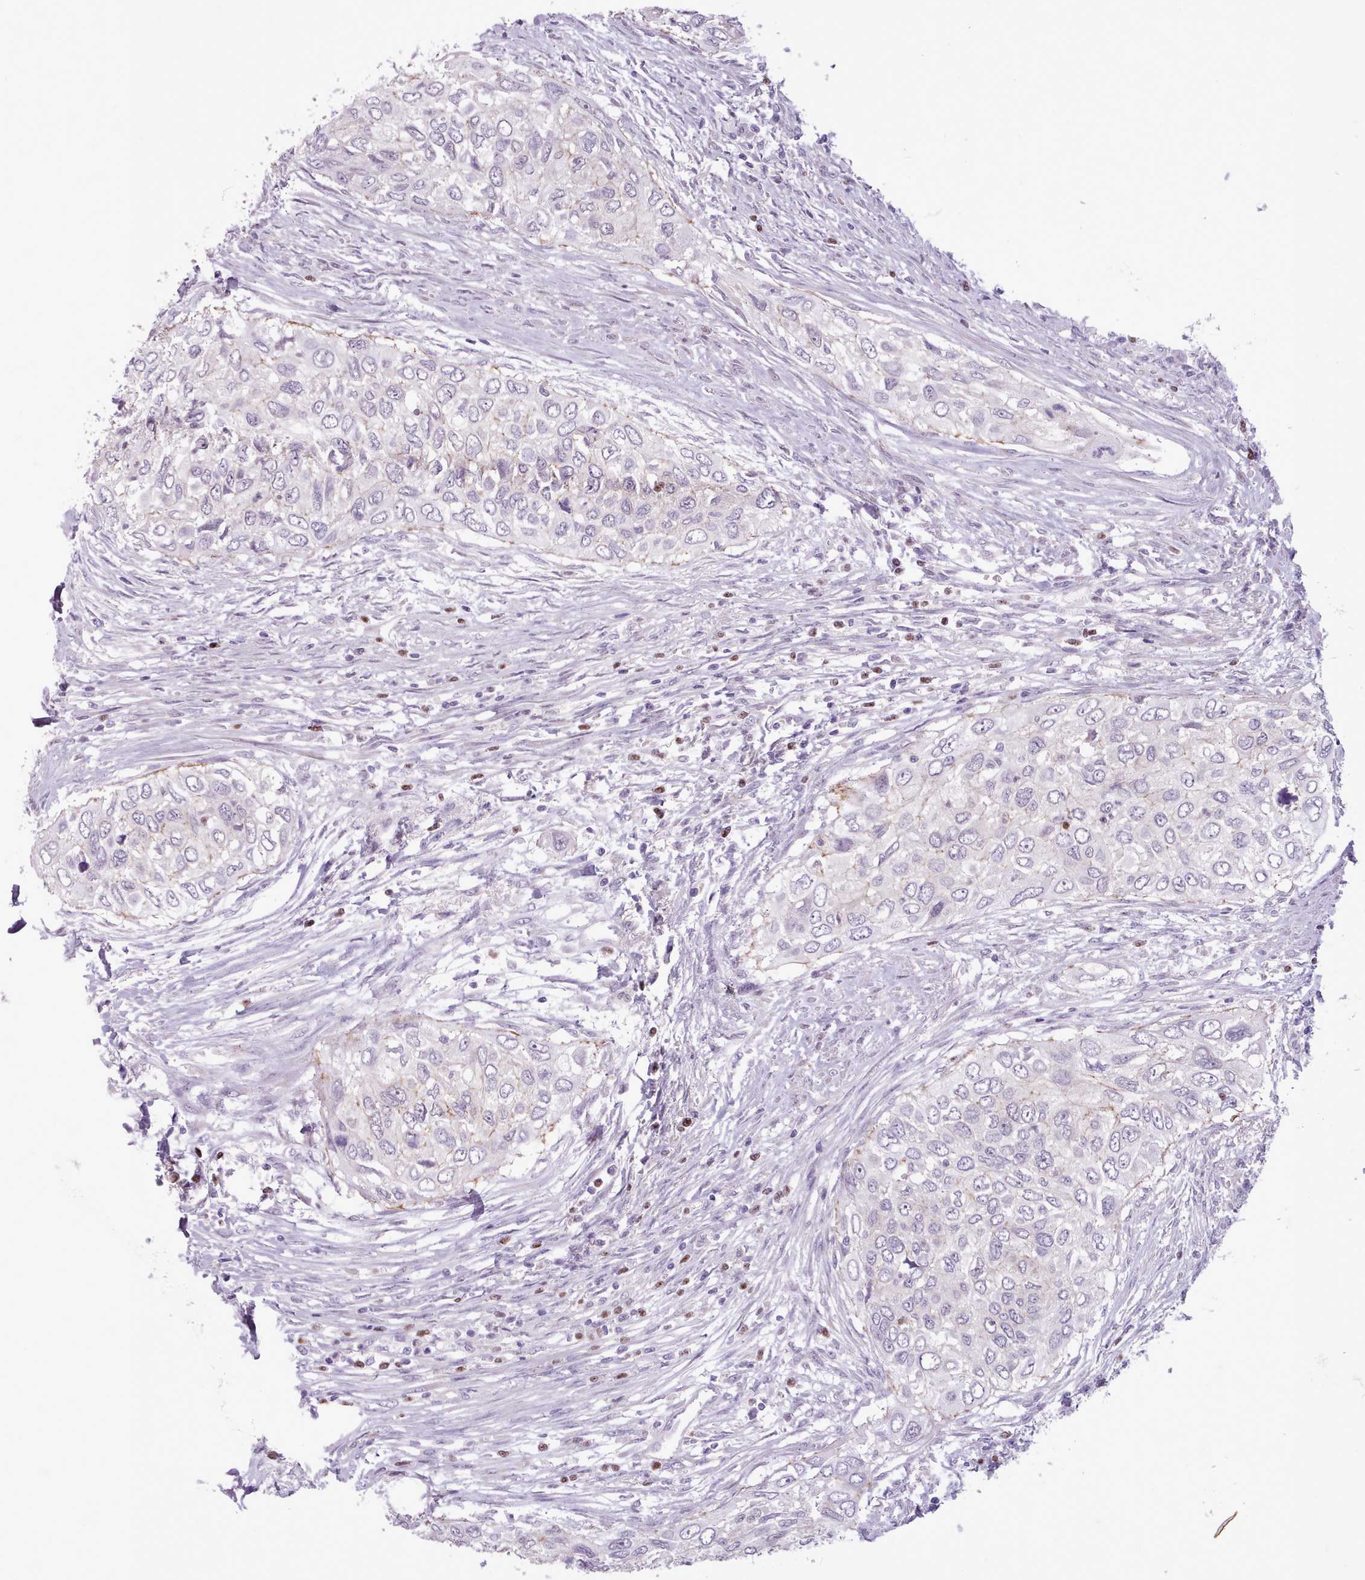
{"staining": {"intensity": "negative", "quantity": "none", "location": "none"}, "tissue": "urothelial cancer", "cell_type": "Tumor cells", "image_type": "cancer", "snomed": [{"axis": "morphology", "description": "Urothelial carcinoma, High grade"}, {"axis": "topography", "description": "Urinary bladder"}], "caption": "DAB (3,3'-diaminobenzidine) immunohistochemical staining of human urothelial cancer reveals no significant staining in tumor cells.", "gene": "SLURP1", "patient": {"sex": "female", "age": 60}}